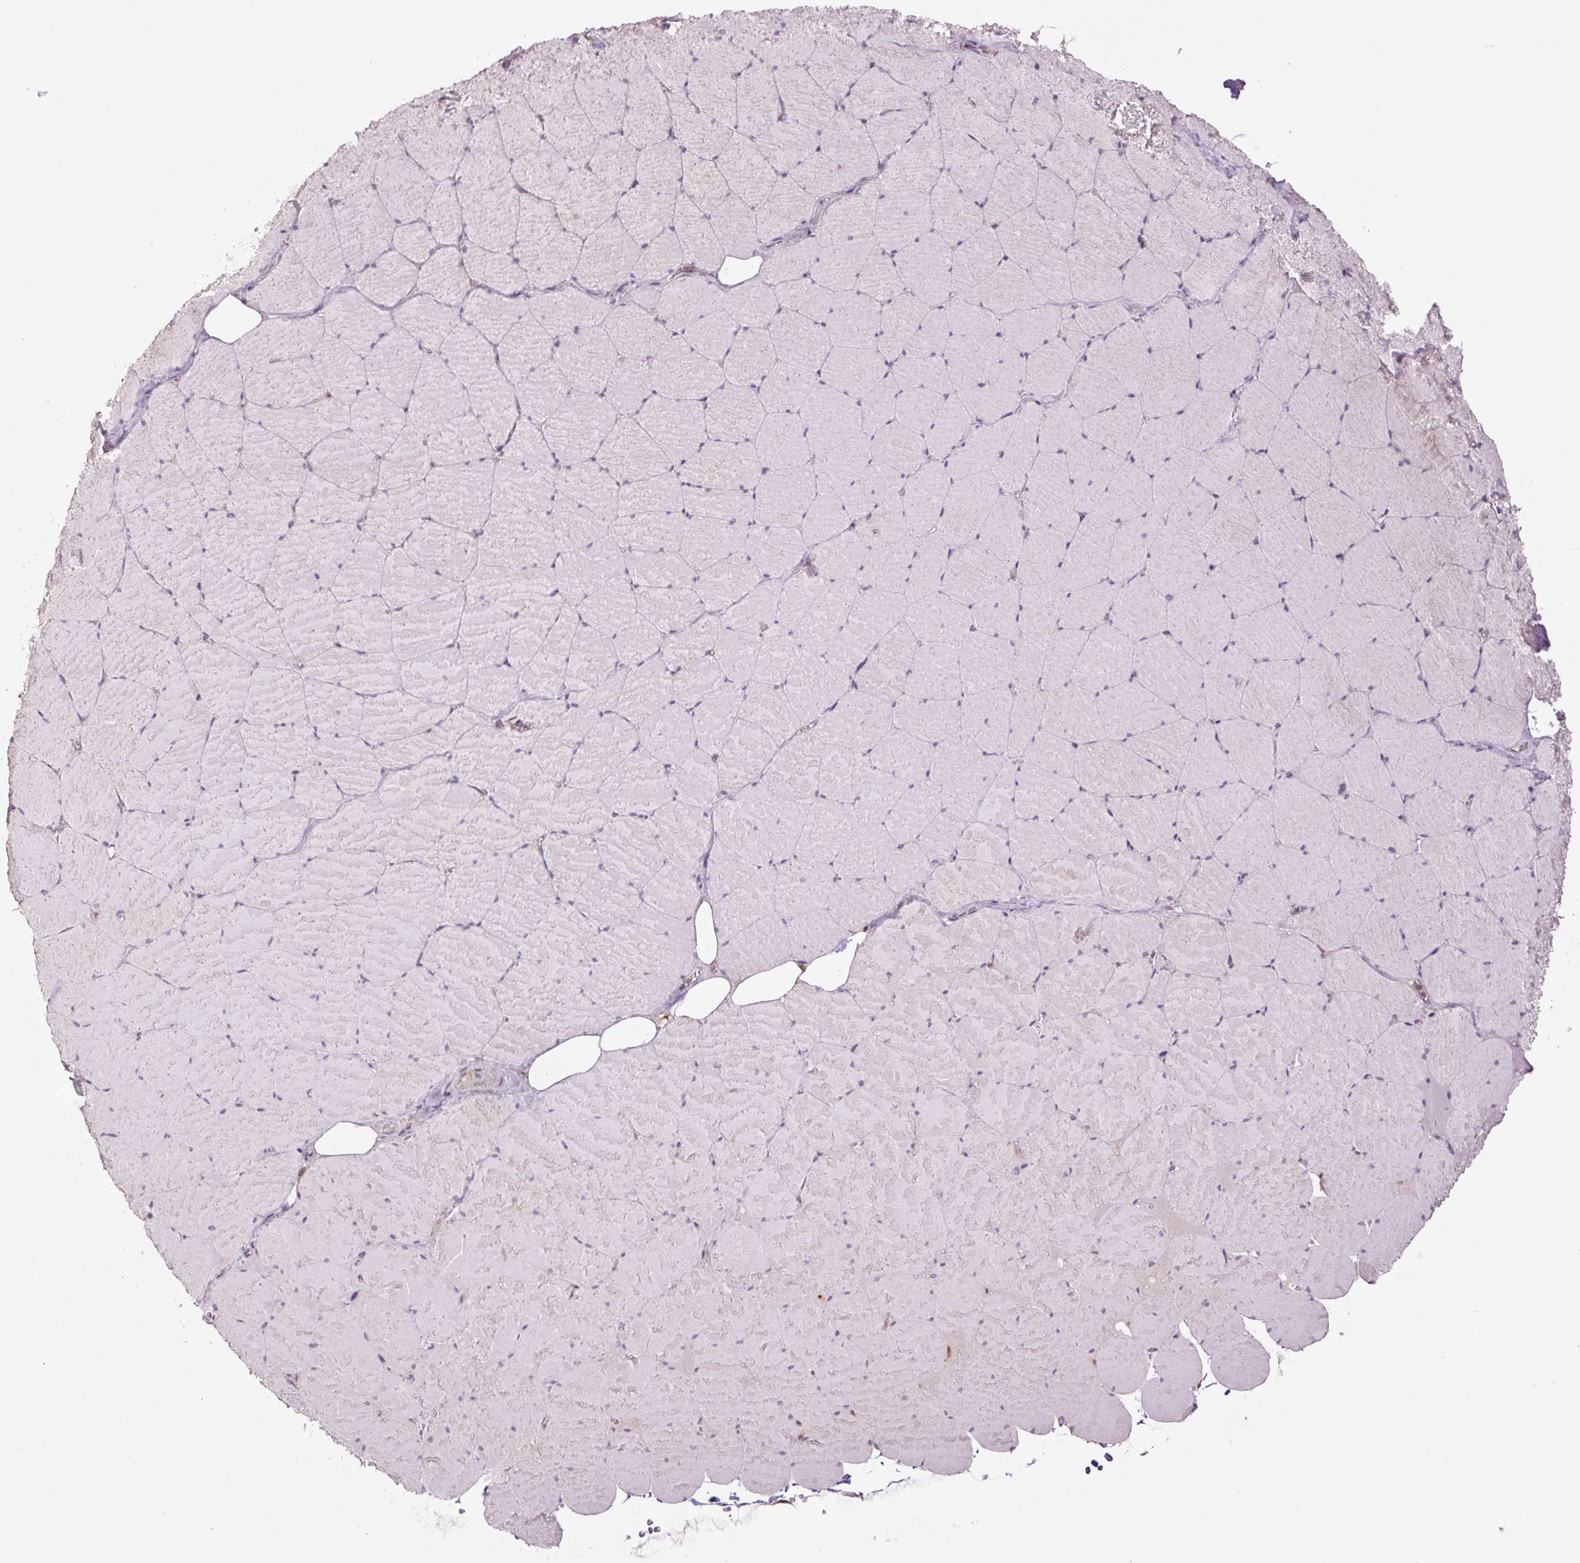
{"staining": {"intensity": "weak", "quantity": "25%-75%", "location": "cytoplasmic/membranous"}, "tissue": "skeletal muscle", "cell_type": "Myocytes", "image_type": "normal", "snomed": [{"axis": "morphology", "description": "Normal tissue, NOS"}, {"axis": "topography", "description": "Skeletal muscle"}, {"axis": "topography", "description": "Head-Neck"}], "caption": "Weak cytoplasmic/membranous staining for a protein is appreciated in approximately 25%-75% of myocytes of unremarkable skeletal muscle using immunohistochemistry.", "gene": "TPT1", "patient": {"sex": "male", "age": 66}}